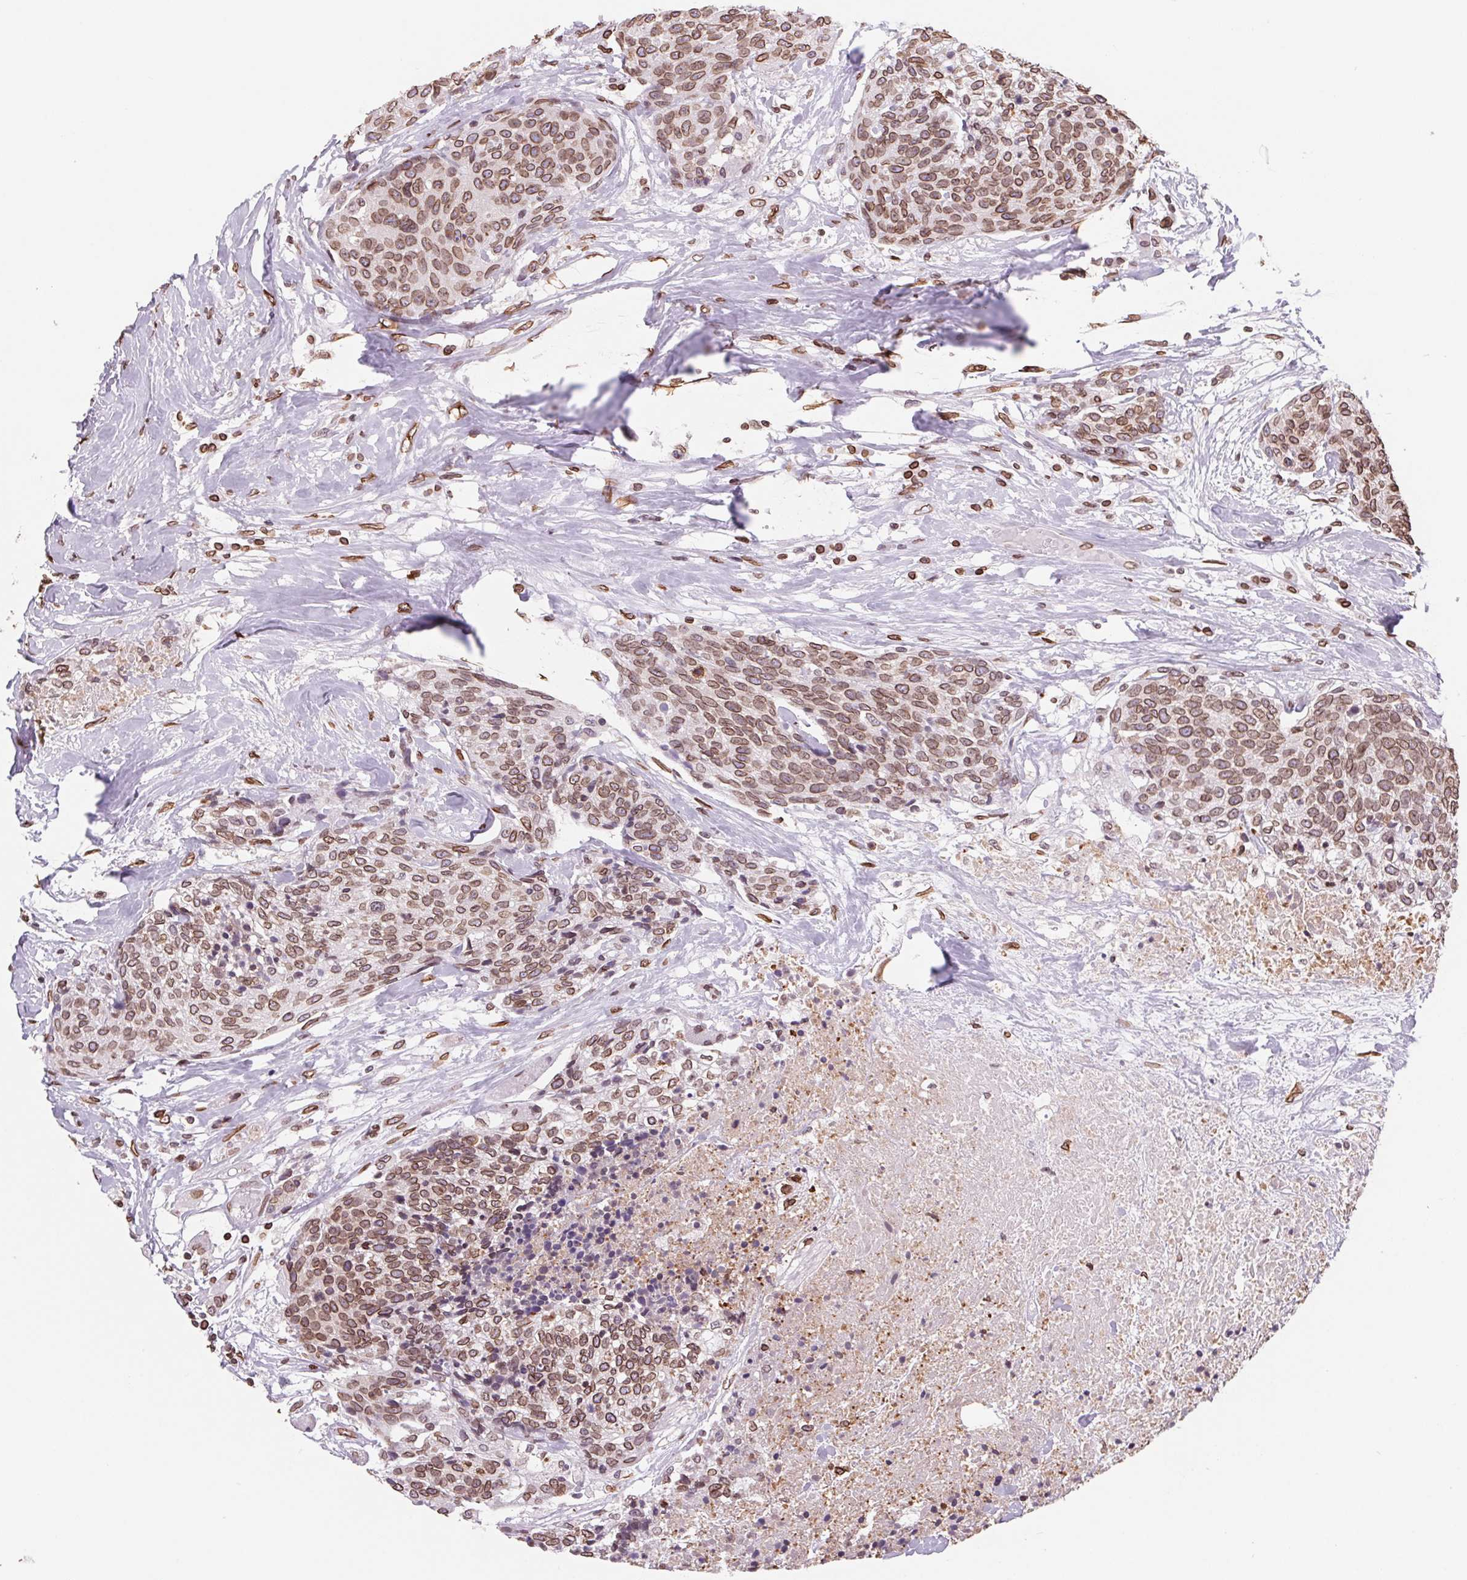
{"staining": {"intensity": "moderate", "quantity": ">75%", "location": "cytoplasmic/membranous,nuclear"}, "tissue": "head and neck cancer", "cell_type": "Tumor cells", "image_type": "cancer", "snomed": [{"axis": "morphology", "description": "Squamous cell carcinoma, NOS"}, {"axis": "topography", "description": "Oral tissue"}, {"axis": "topography", "description": "Head-Neck"}], "caption": "Head and neck squamous cell carcinoma stained with a protein marker displays moderate staining in tumor cells.", "gene": "LMNB2", "patient": {"sex": "male", "age": 64}}